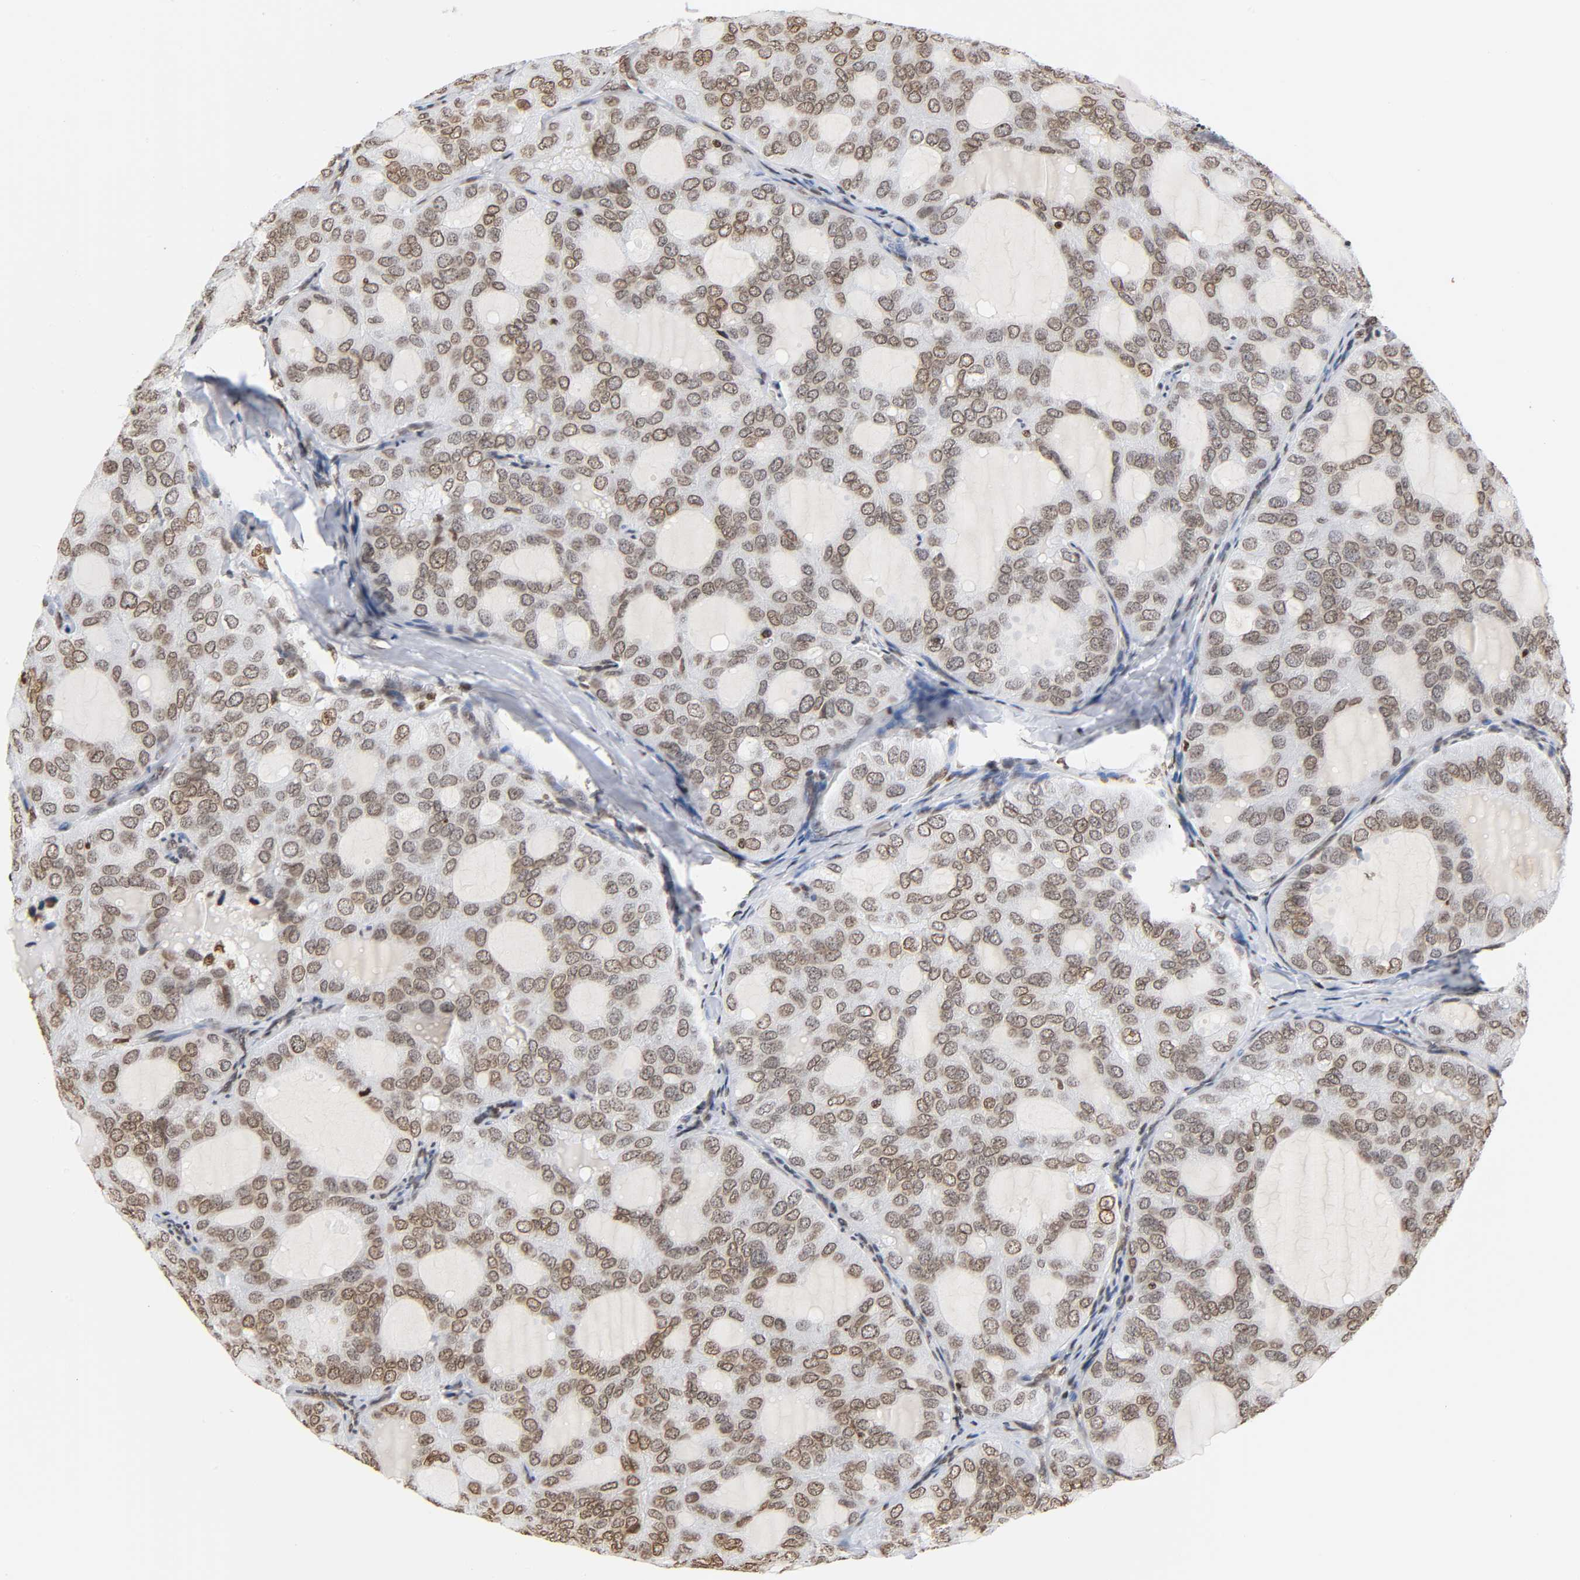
{"staining": {"intensity": "moderate", "quantity": ">75%", "location": "nuclear"}, "tissue": "thyroid cancer", "cell_type": "Tumor cells", "image_type": "cancer", "snomed": [{"axis": "morphology", "description": "Follicular adenoma carcinoma, NOS"}, {"axis": "topography", "description": "Thyroid gland"}], "caption": "Tumor cells show moderate nuclear expression in about >75% of cells in thyroid follicular adenoma carcinoma.", "gene": "HOXA6", "patient": {"sex": "male", "age": 75}}